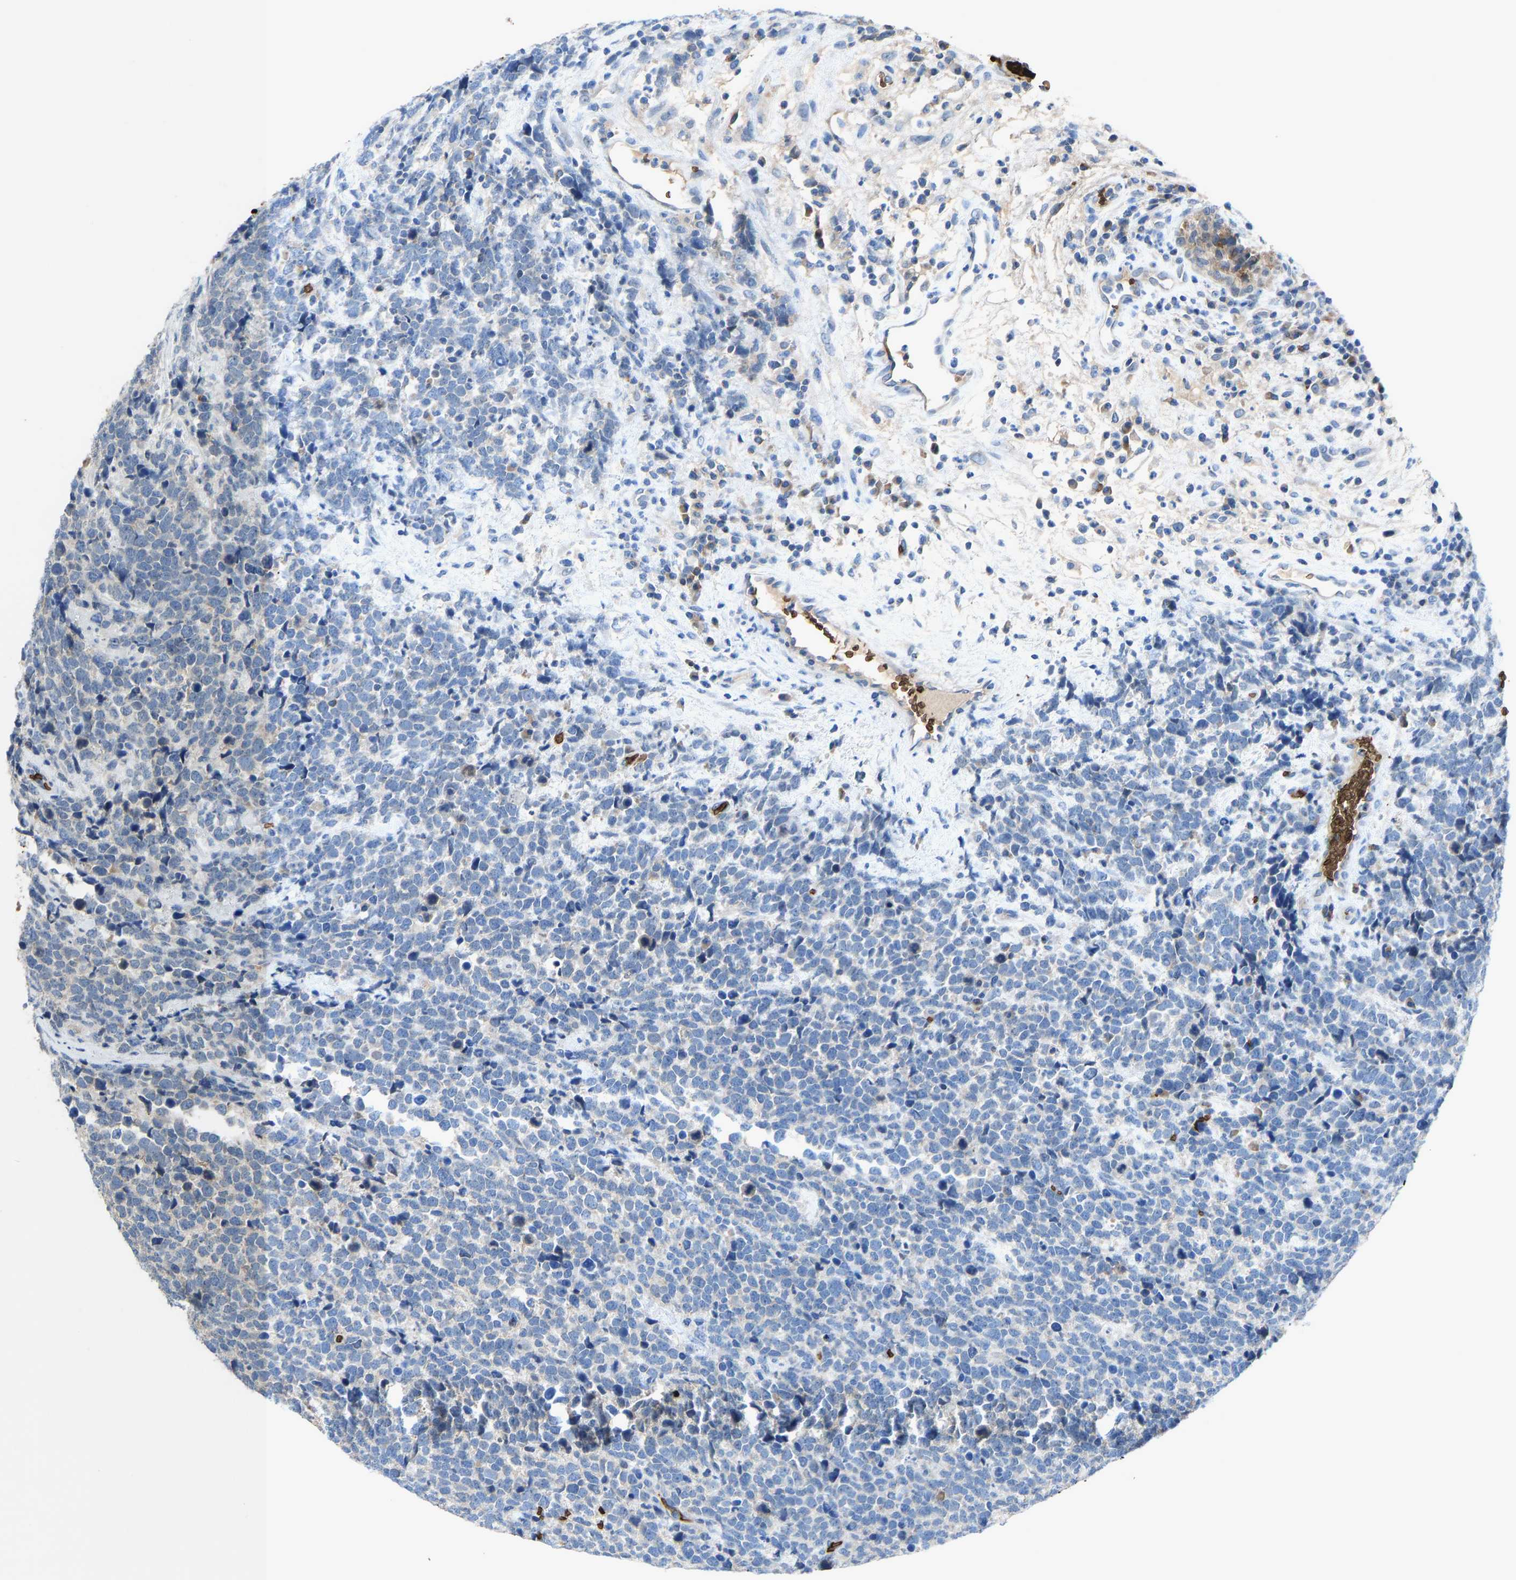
{"staining": {"intensity": "negative", "quantity": "none", "location": "none"}, "tissue": "urothelial cancer", "cell_type": "Tumor cells", "image_type": "cancer", "snomed": [{"axis": "morphology", "description": "Urothelial carcinoma, High grade"}, {"axis": "topography", "description": "Urinary bladder"}], "caption": "Immunohistochemical staining of human urothelial carcinoma (high-grade) shows no significant staining in tumor cells.", "gene": "PIGS", "patient": {"sex": "female", "age": 82}}